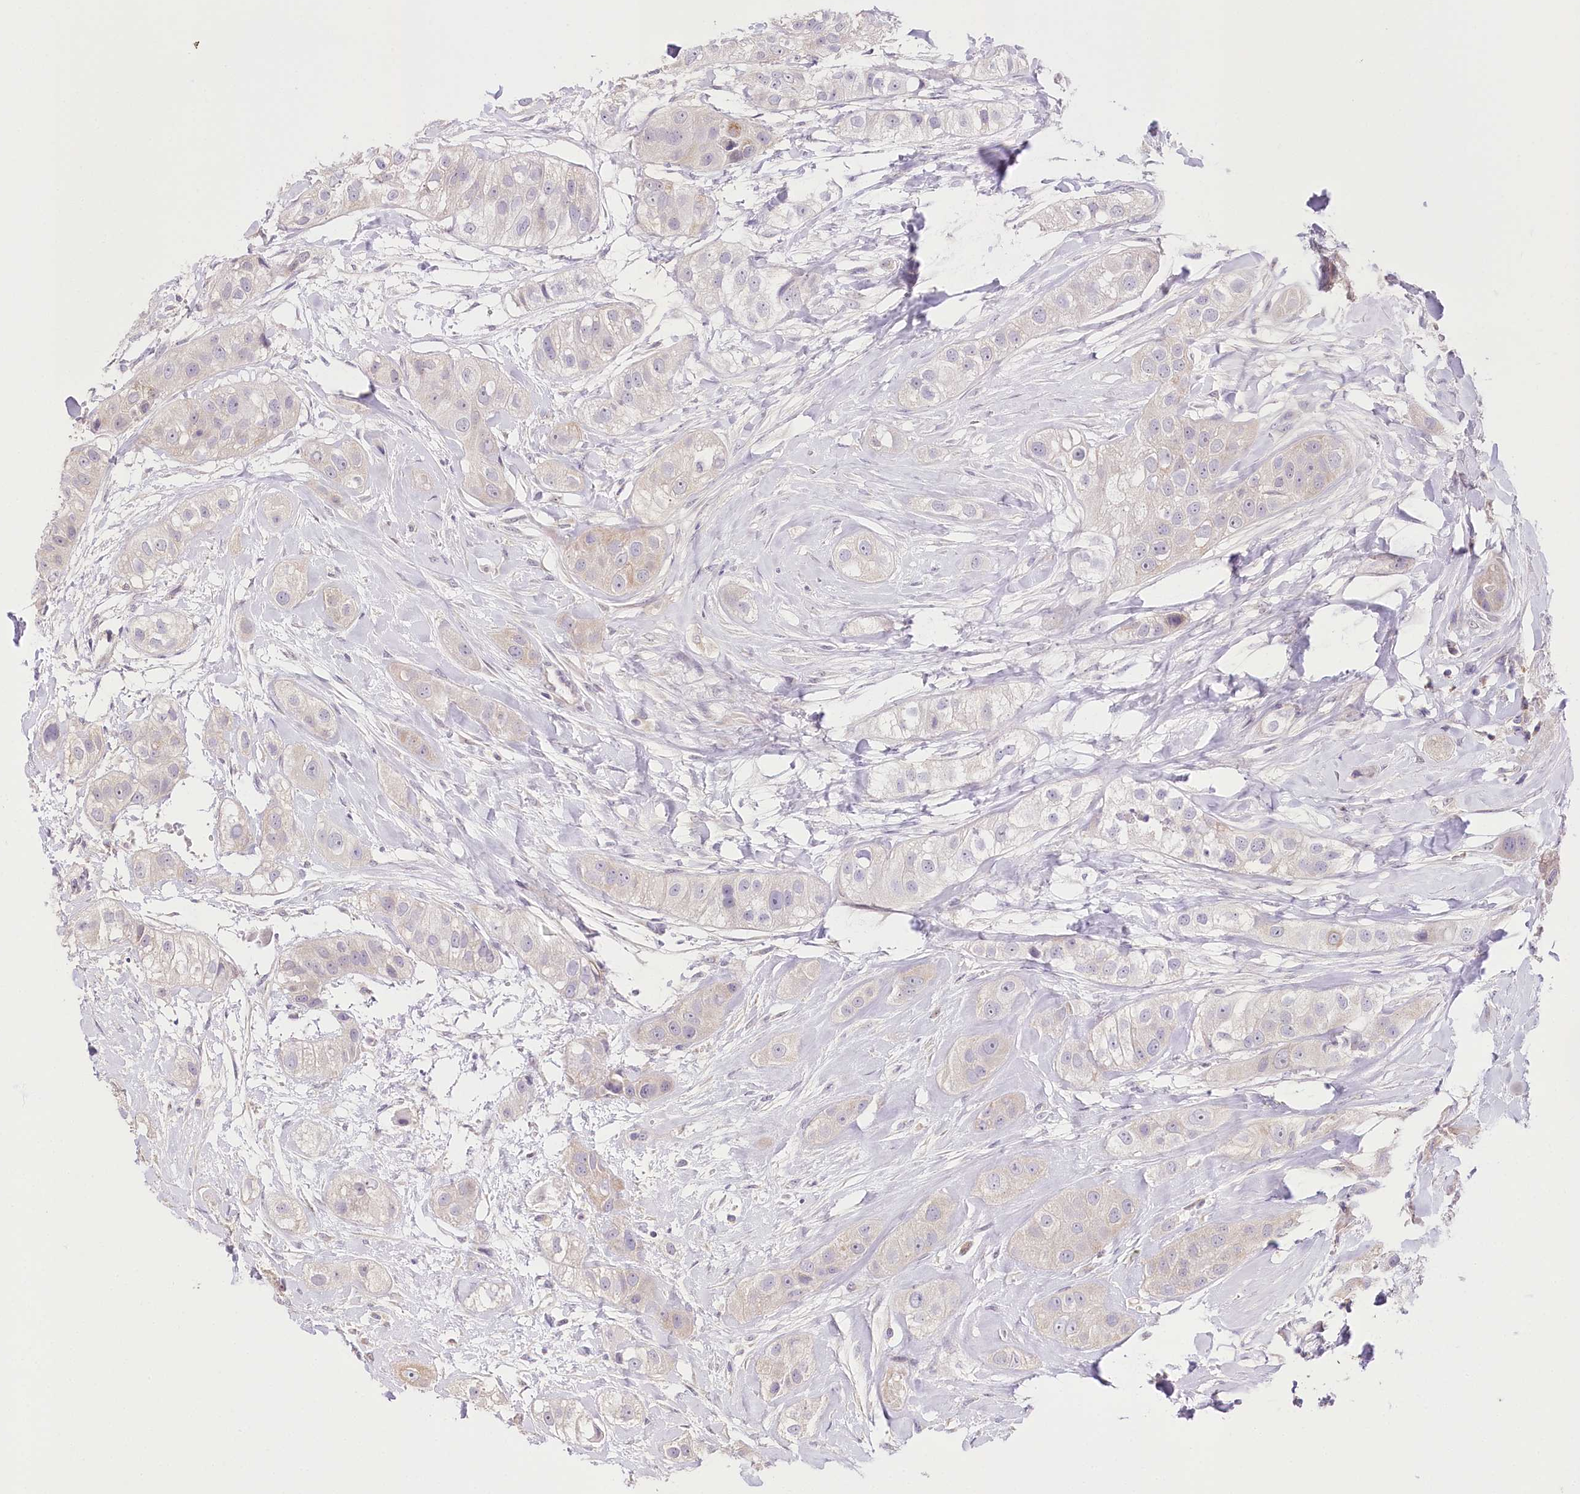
{"staining": {"intensity": "weak", "quantity": "25%-75%", "location": "cytoplasmic/membranous"}, "tissue": "head and neck cancer", "cell_type": "Tumor cells", "image_type": "cancer", "snomed": [{"axis": "morphology", "description": "Normal tissue, NOS"}, {"axis": "morphology", "description": "Squamous cell carcinoma, NOS"}, {"axis": "topography", "description": "Skeletal muscle"}, {"axis": "topography", "description": "Head-Neck"}], "caption": "Immunohistochemistry (IHC) staining of squamous cell carcinoma (head and neck), which demonstrates low levels of weak cytoplasmic/membranous staining in about 25%-75% of tumor cells indicating weak cytoplasmic/membranous protein positivity. The staining was performed using DAB (3,3'-diaminobenzidine) (brown) for protein detection and nuclei were counterstained in hematoxylin (blue).", "gene": "ZNF226", "patient": {"sex": "male", "age": 51}}